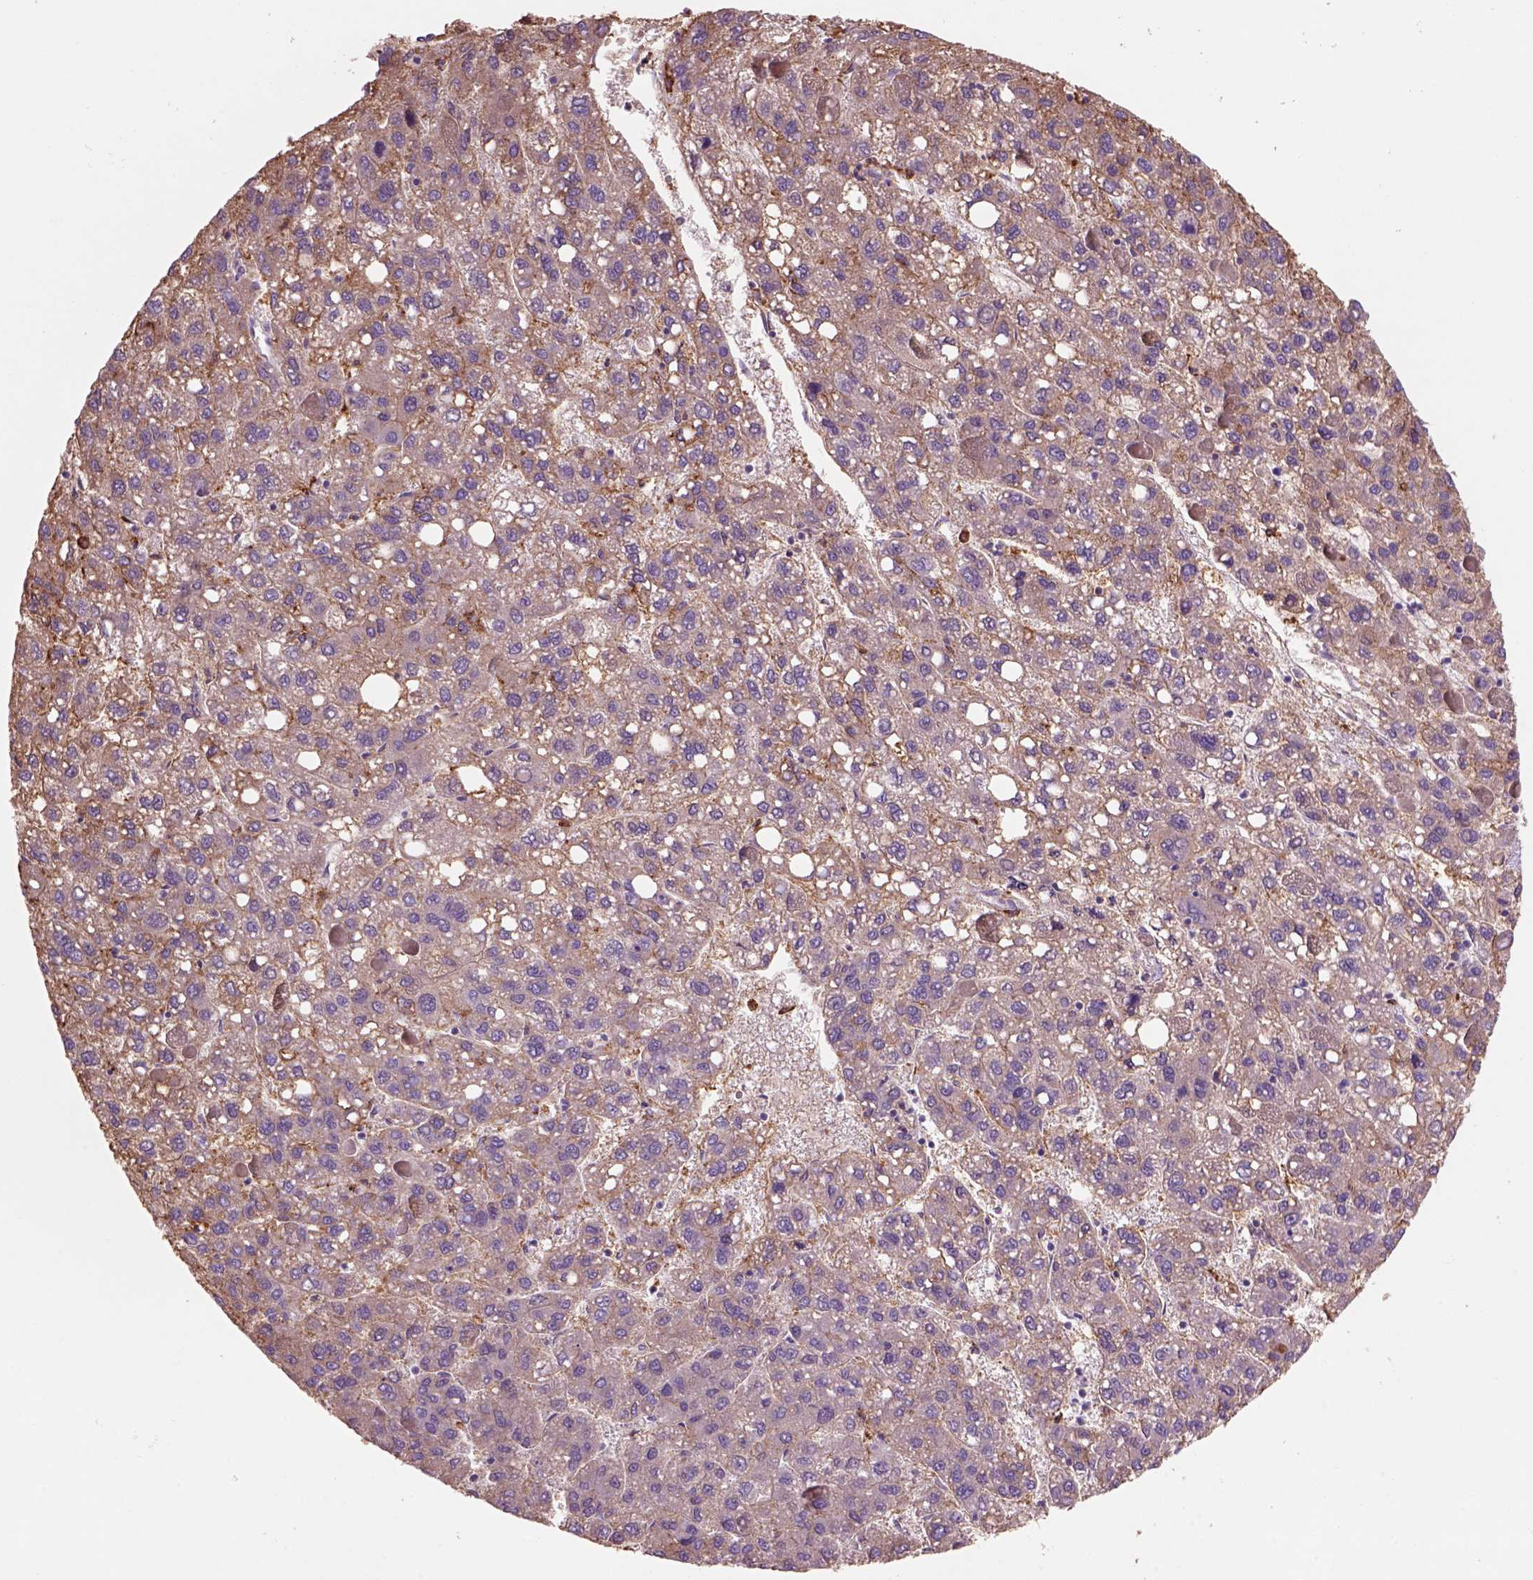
{"staining": {"intensity": "weak", "quantity": ">75%", "location": "cytoplasmic/membranous"}, "tissue": "liver cancer", "cell_type": "Tumor cells", "image_type": "cancer", "snomed": [{"axis": "morphology", "description": "Carcinoma, Hepatocellular, NOS"}, {"axis": "topography", "description": "Liver"}], "caption": "This micrograph exhibits liver cancer stained with immunohistochemistry to label a protein in brown. The cytoplasmic/membranous of tumor cells show weak positivity for the protein. Nuclei are counter-stained blue.", "gene": "CD14", "patient": {"sex": "female", "age": 82}}